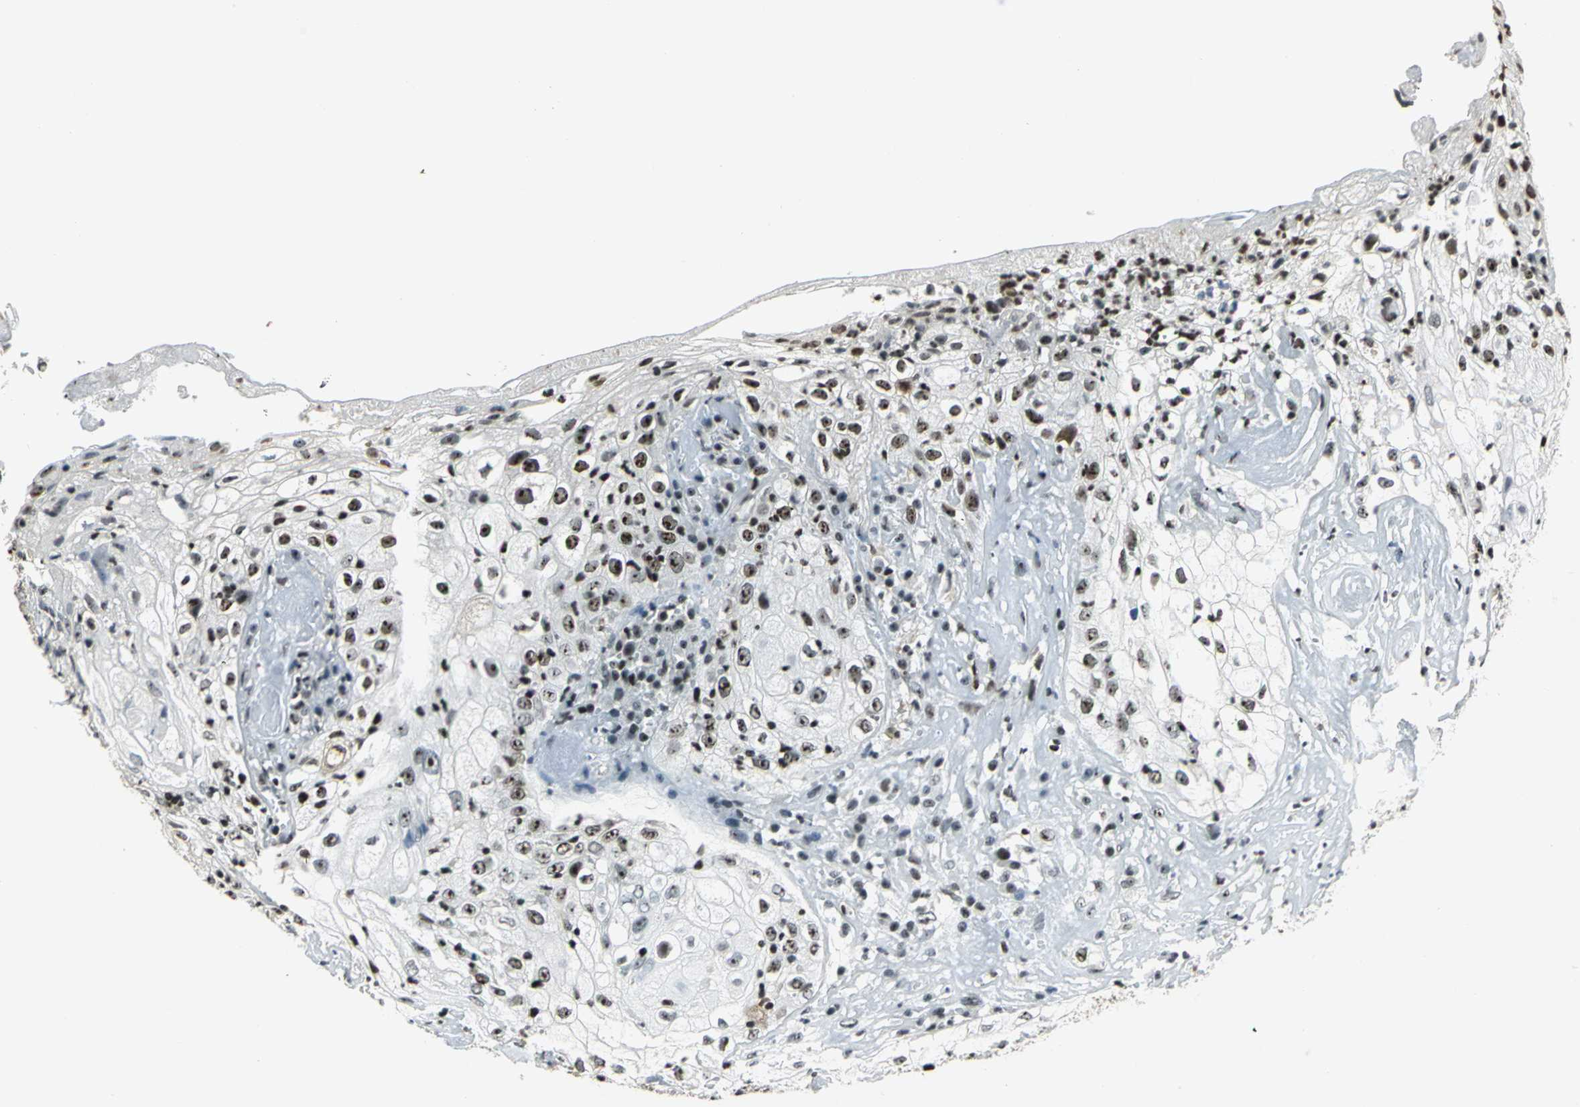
{"staining": {"intensity": "weak", "quantity": "<25%", "location": "nuclear"}, "tissue": "skin cancer", "cell_type": "Tumor cells", "image_type": "cancer", "snomed": [{"axis": "morphology", "description": "Squamous cell carcinoma, NOS"}, {"axis": "topography", "description": "Skin"}], "caption": "Immunohistochemistry (IHC) of skin cancer (squamous cell carcinoma) reveals no expression in tumor cells. (Immunohistochemistry, brightfield microscopy, high magnification).", "gene": "UBTF", "patient": {"sex": "male", "age": 65}}